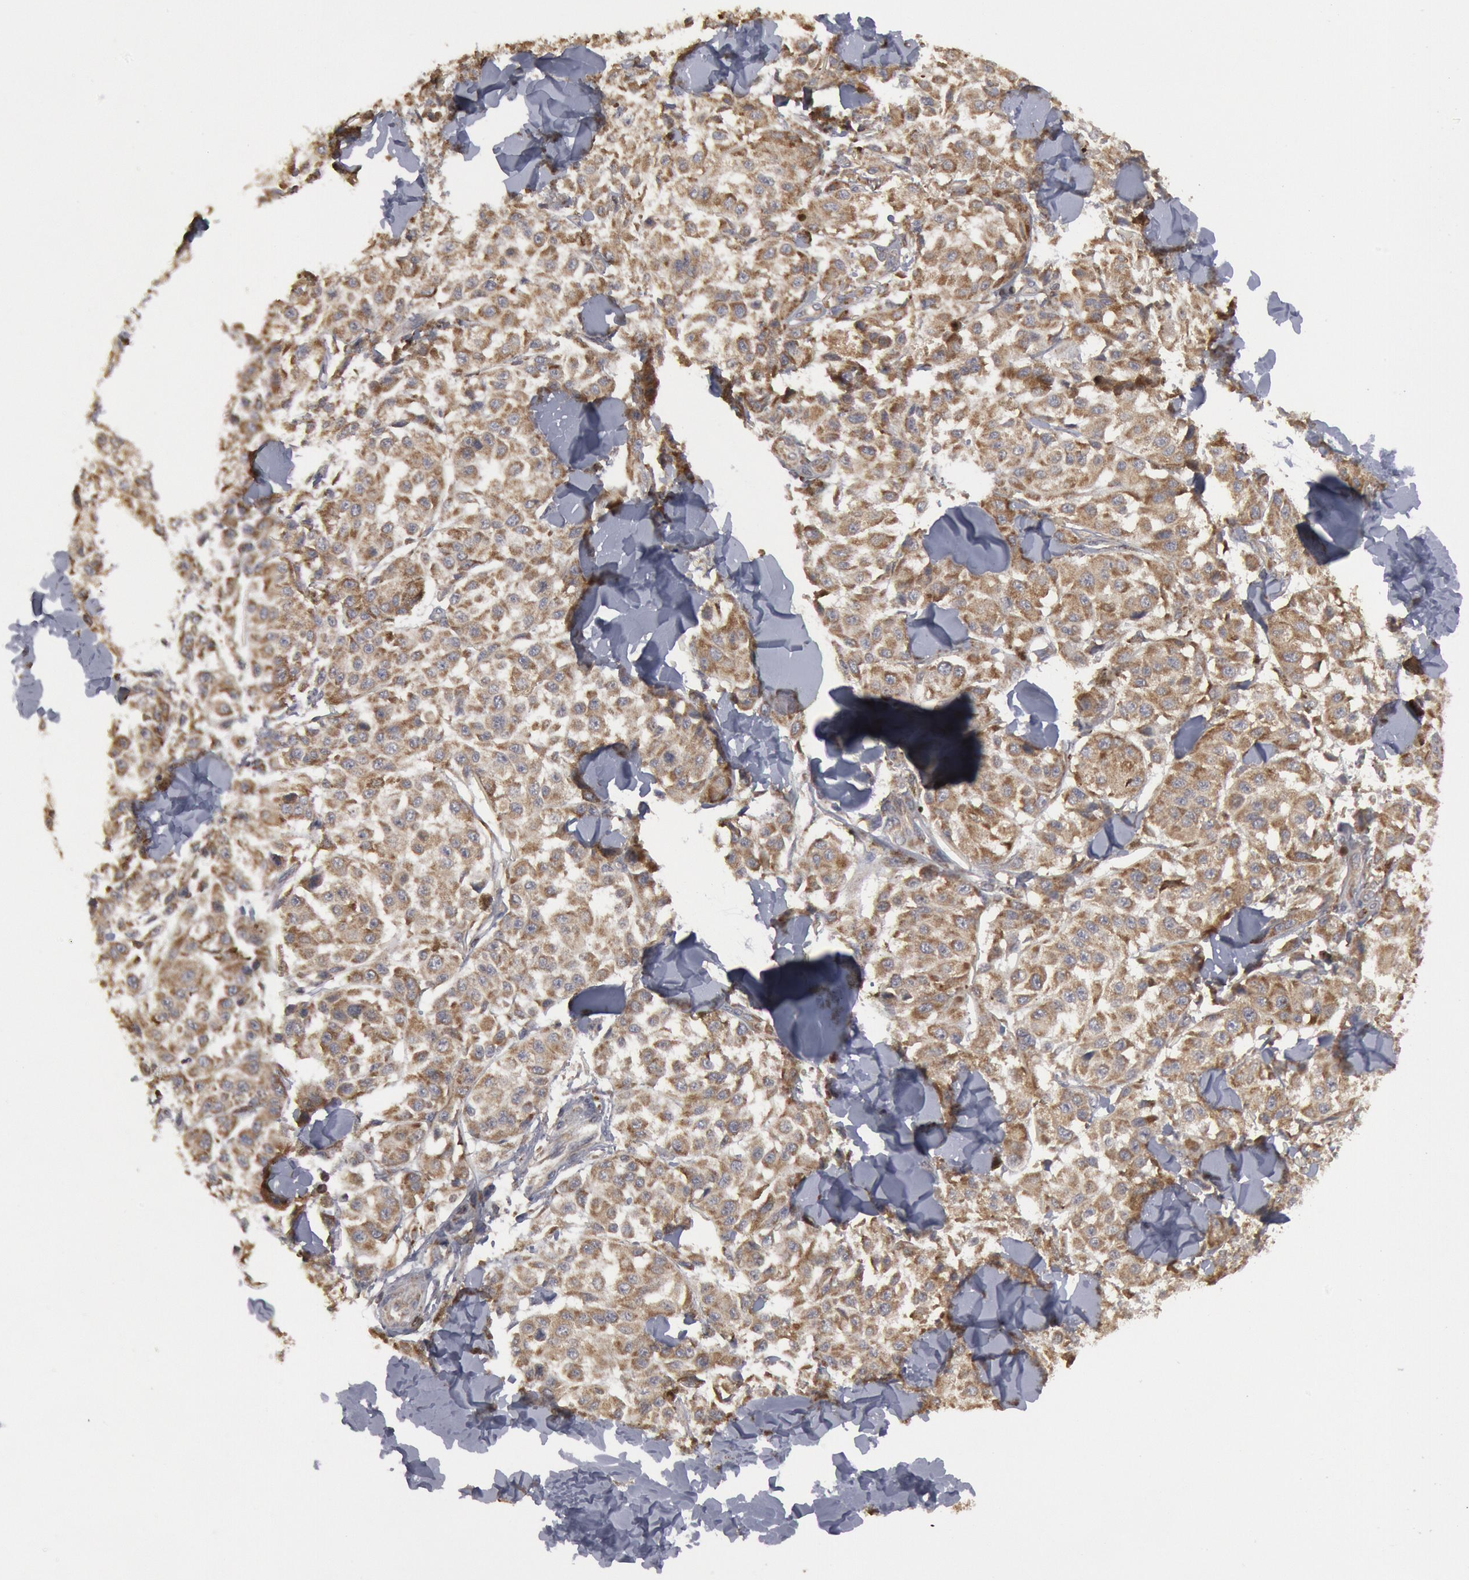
{"staining": {"intensity": "moderate", "quantity": ">75%", "location": "cytoplasmic/membranous"}, "tissue": "melanoma", "cell_type": "Tumor cells", "image_type": "cancer", "snomed": [{"axis": "morphology", "description": "Malignant melanoma, NOS"}, {"axis": "topography", "description": "Skin"}], "caption": "Human melanoma stained for a protein (brown) shows moderate cytoplasmic/membranous positive staining in approximately >75% of tumor cells.", "gene": "OSBPL8", "patient": {"sex": "female", "age": 64}}